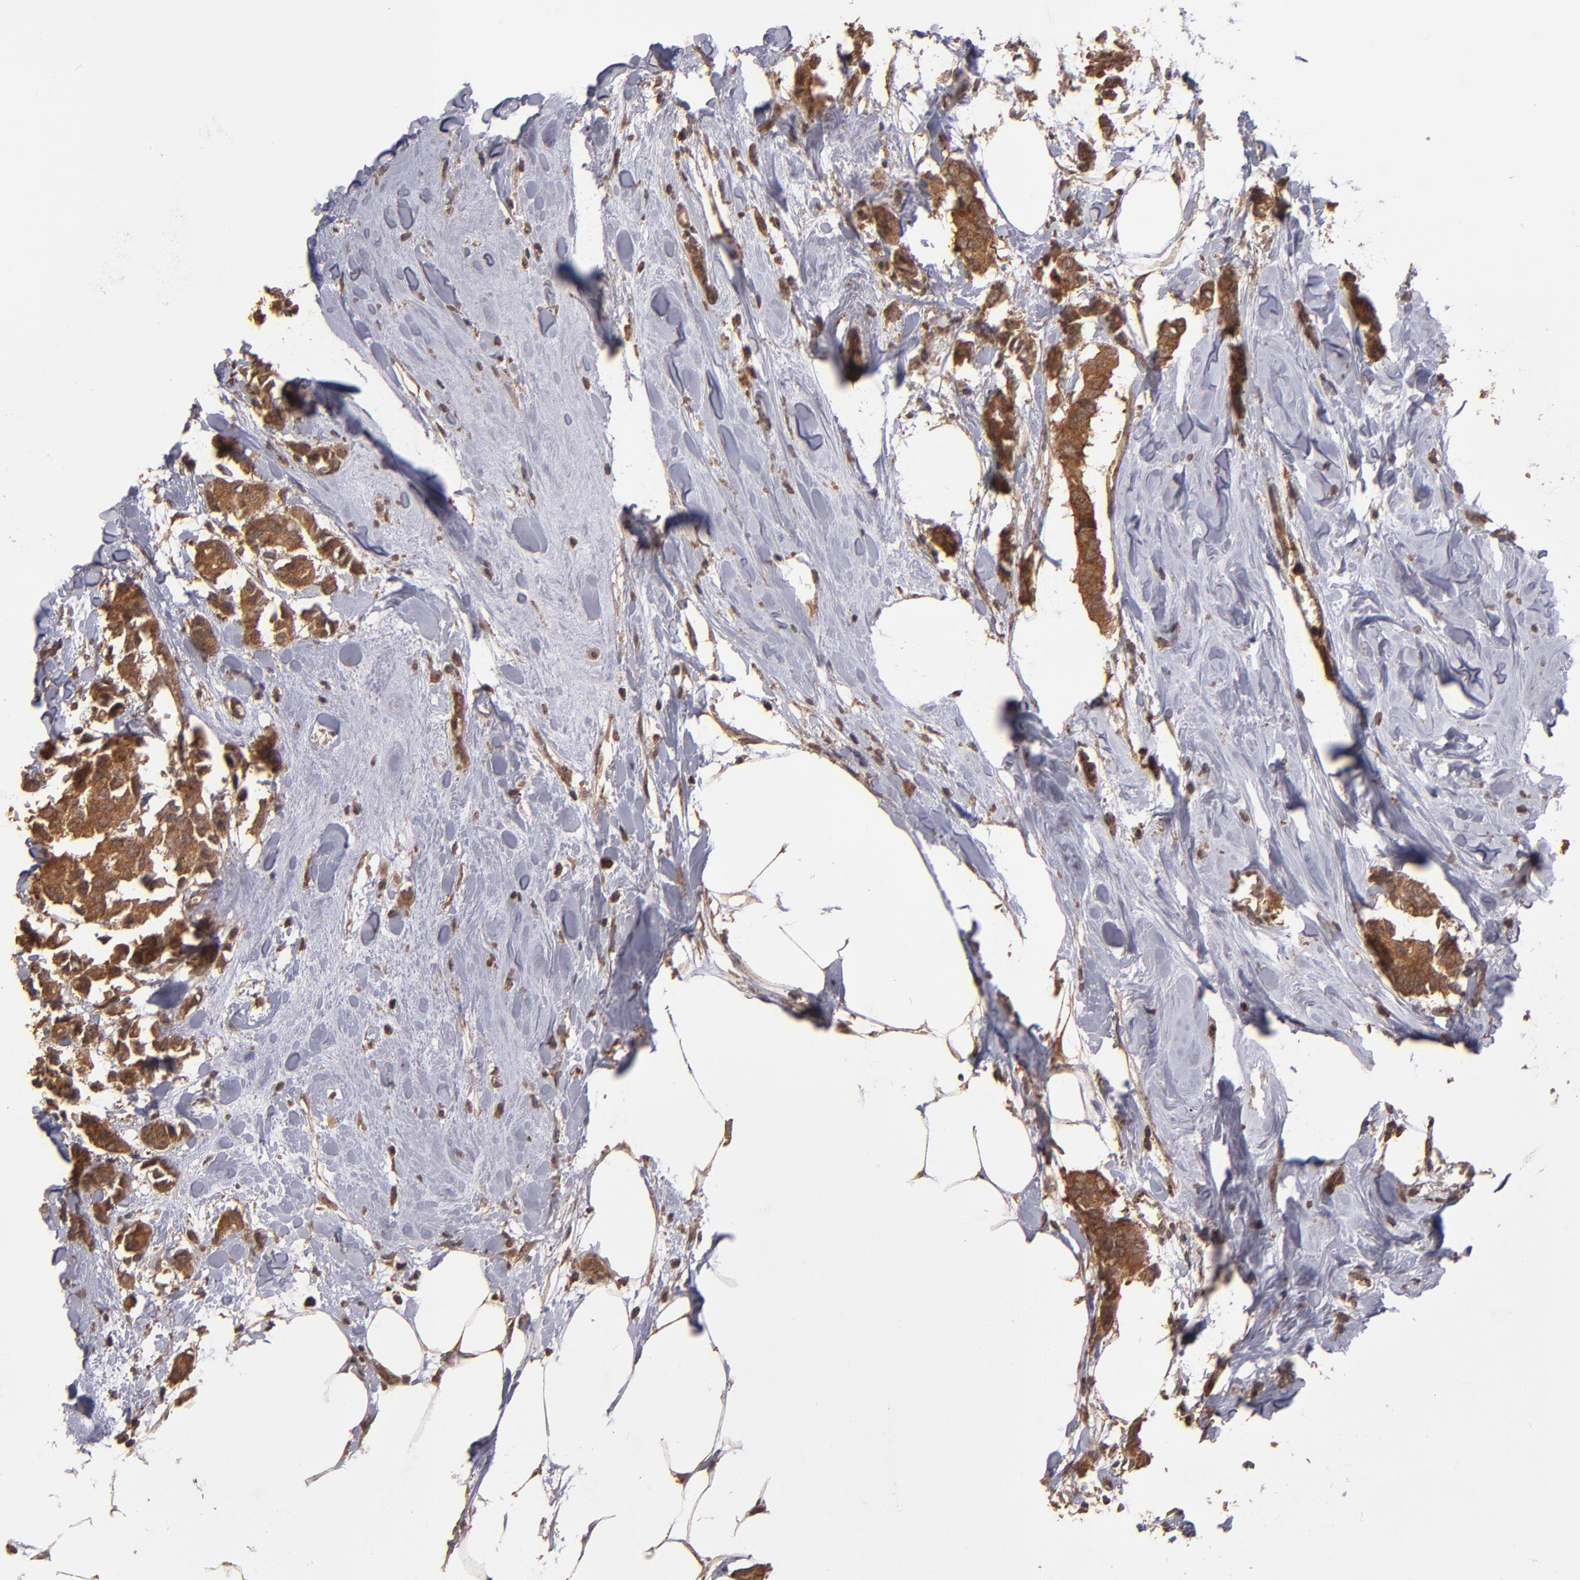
{"staining": {"intensity": "strong", "quantity": ">75%", "location": "cytoplasmic/membranous"}, "tissue": "breast cancer", "cell_type": "Tumor cells", "image_type": "cancer", "snomed": [{"axis": "morphology", "description": "Duct carcinoma"}, {"axis": "topography", "description": "Breast"}], "caption": "Infiltrating ductal carcinoma (breast) was stained to show a protein in brown. There is high levels of strong cytoplasmic/membranous expression in approximately >75% of tumor cells.", "gene": "TXNDC16", "patient": {"sex": "female", "age": 84}}